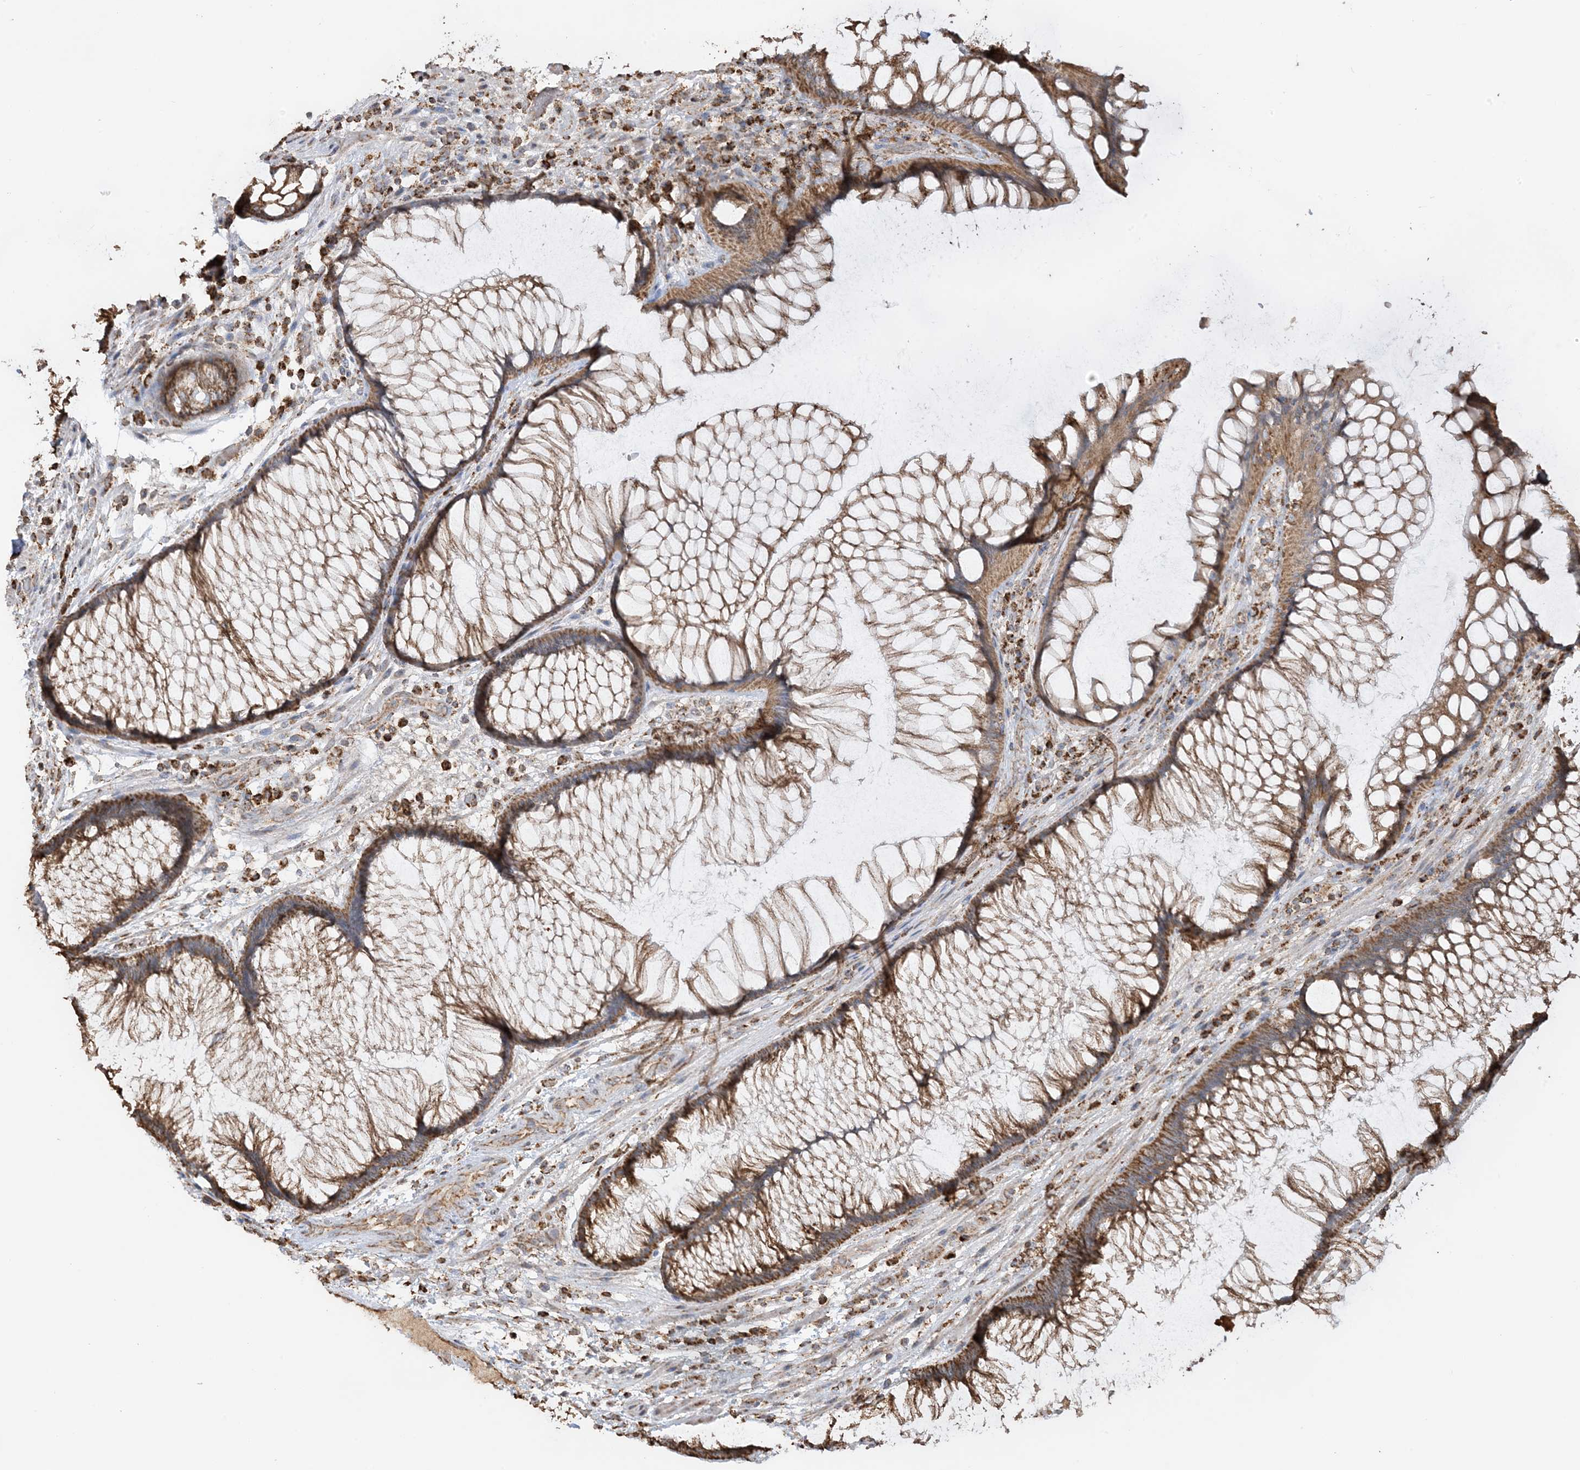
{"staining": {"intensity": "moderate", "quantity": ">75%", "location": "cytoplasmic/membranous"}, "tissue": "rectum", "cell_type": "Glandular cells", "image_type": "normal", "snomed": [{"axis": "morphology", "description": "Normal tissue, NOS"}, {"axis": "topography", "description": "Rectum"}], "caption": "Glandular cells exhibit medium levels of moderate cytoplasmic/membranous expression in approximately >75% of cells in normal rectum. (DAB (3,3'-diaminobenzidine) = brown stain, brightfield microscopy at high magnification).", "gene": "AGA", "patient": {"sex": "male", "age": 51}}